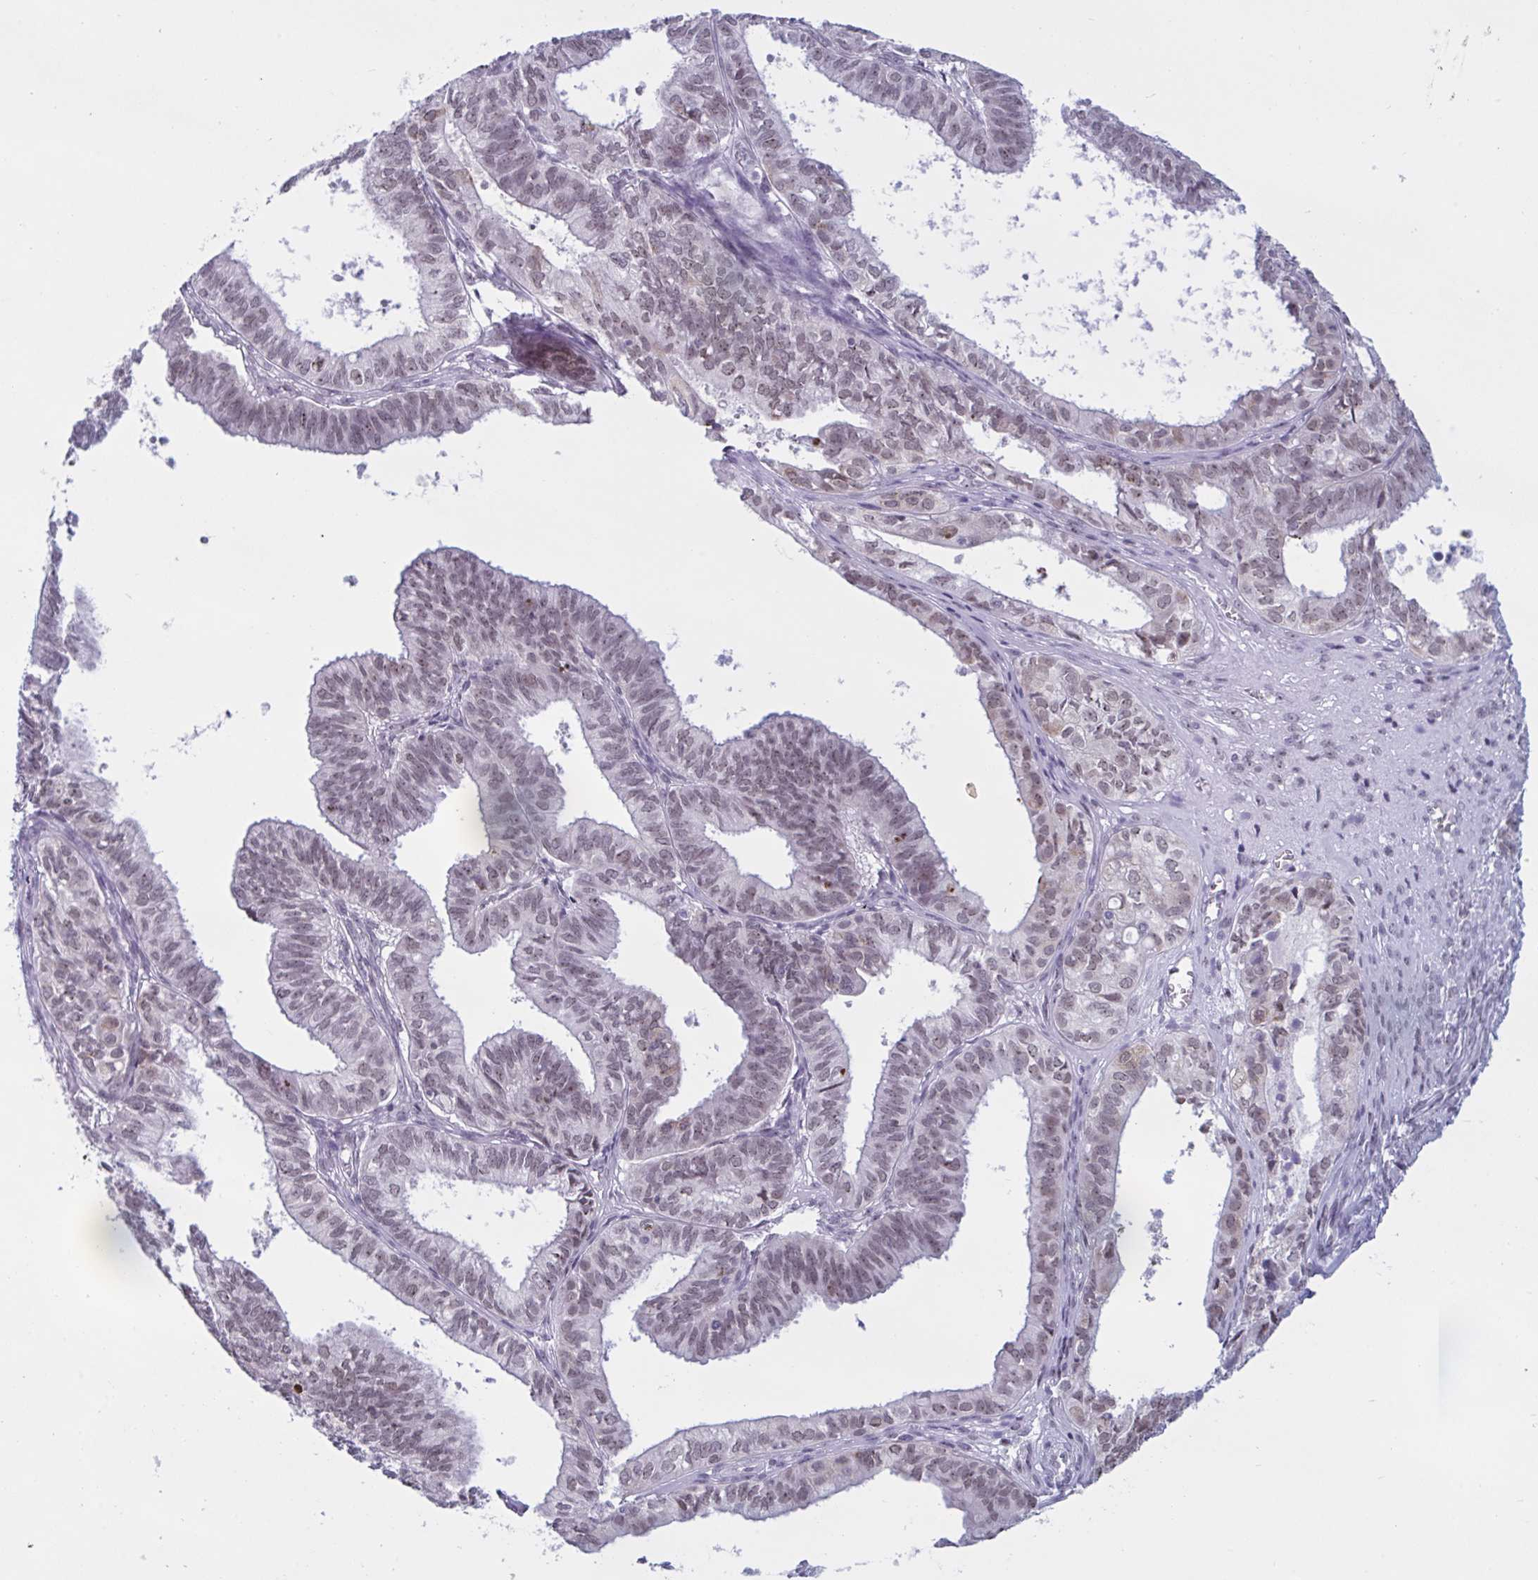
{"staining": {"intensity": "weak", "quantity": "25%-75%", "location": "nuclear"}, "tissue": "ovarian cancer", "cell_type": "Tumor cells", "image_type": "cancer", "snomed": [{"axis": "morphology", "description": "Carcinoma, endometroid"}, {"axis": "topography", "description": "Ovary"}], "caption": "About 25%-75% of tumor cells in human ovarian endometroid carcinoma reveal weak nuclear protein positivity as visualized by brown immunohistochemical staining.", "gene": "TGM6", "patient": {"sex": "female", "age": 64}}